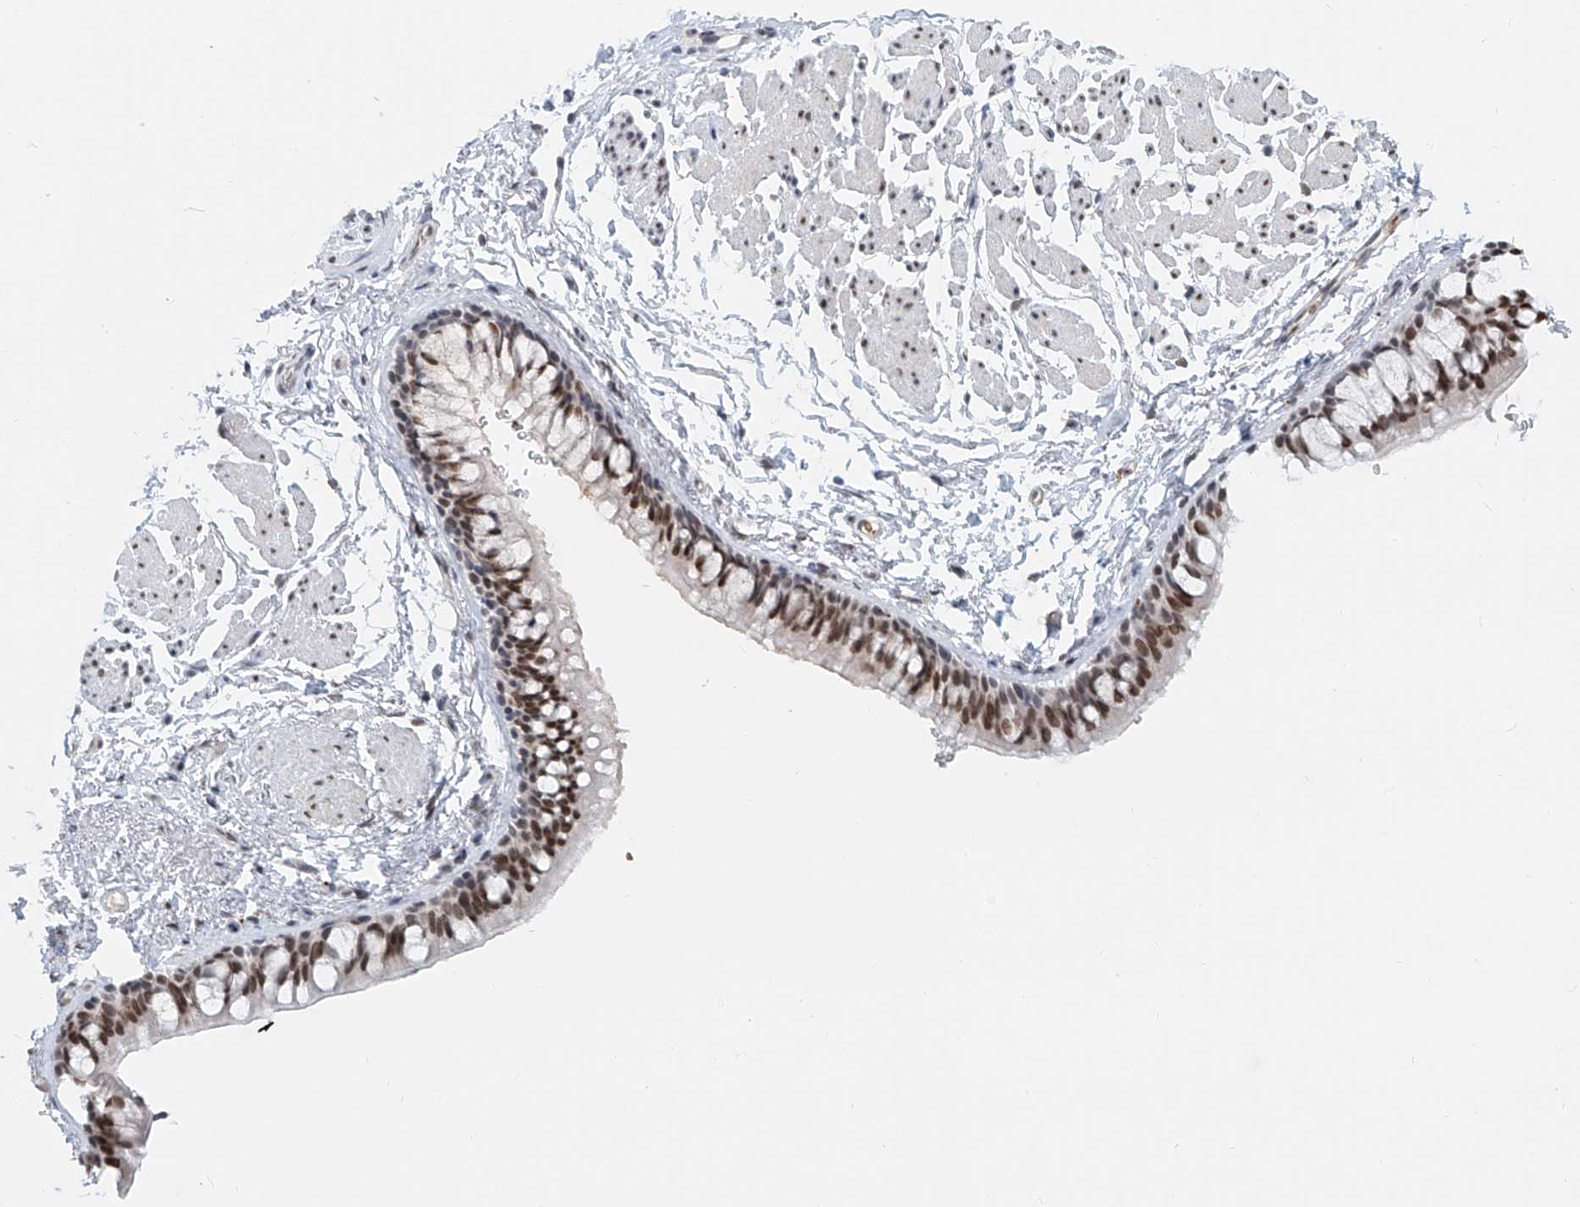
{"staining": {"intensity": "strong", "quantity": ">75%", "location": "nuclear"}, "tissue": "bronchus", "cell_type": "Respiratory epithelial cells", "image_type": "normal", "snomed": [{"axis": "morphology", "description": "Normal tissue, NOS"}, {"axis": "topography", "description": "Cartilage tissue"}, {"axis": "topography", "description": "Bronchus"}], "caption": "Respiratory epithelial cells reveal strong nuclear staining in approximately >75% of cells in benign bronchus.", "gene": "SASH1", "patient": {"sex": "female", "age": 73}}